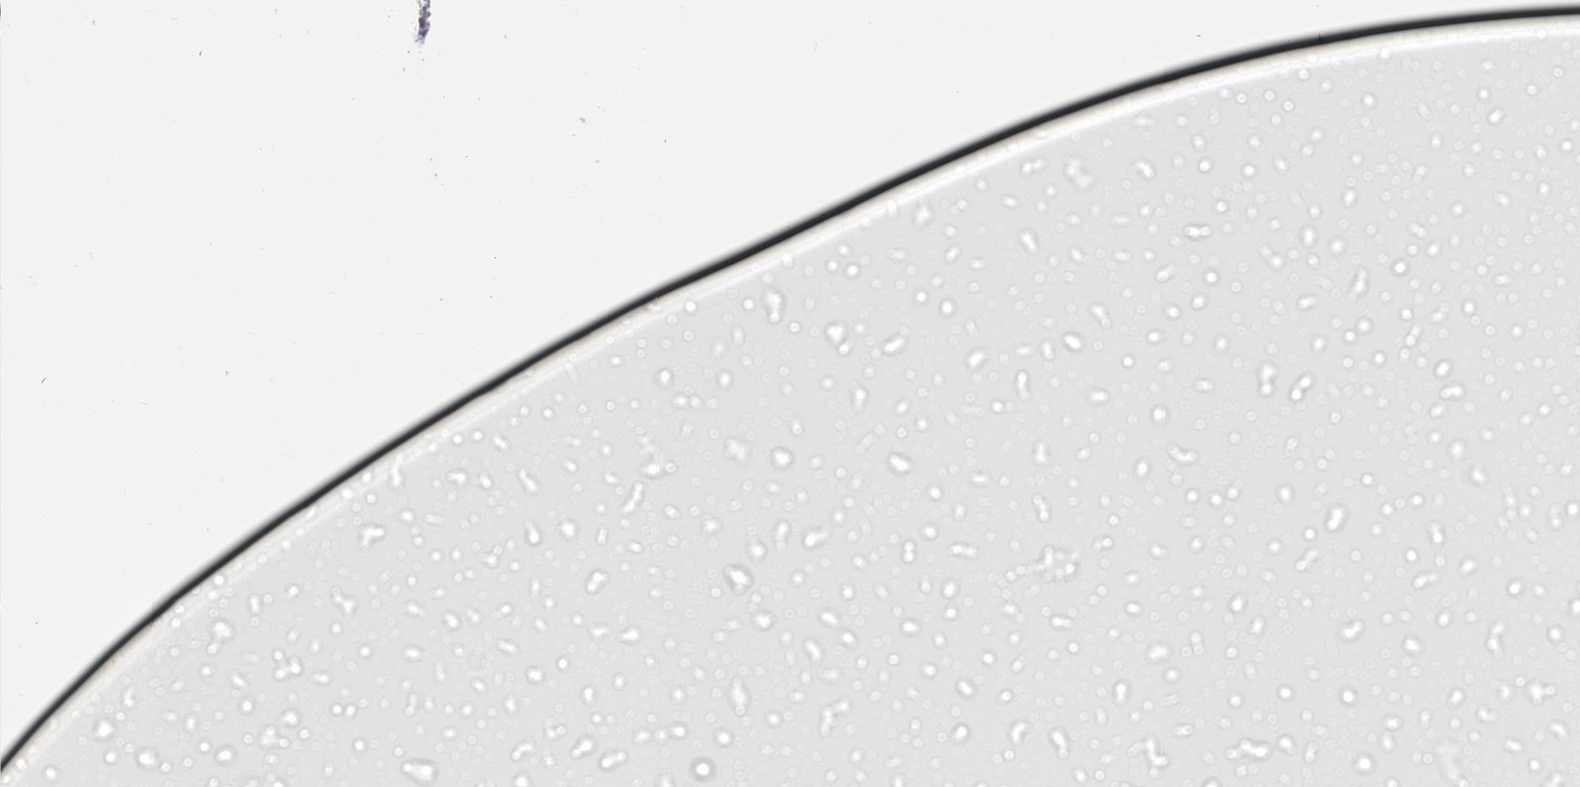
{"staining": {"intensity": "negative", "quantity": "none", "location": "none"}, "tissue": "bronchus", "cell_type": "Respiratory epithelial cells", "image_type": "normal", "snomed": [{"axis": "morphology", "description": "Normal tissue, NOS"}, {"axis": "topography", "description": "Cartilage tissue"}, {"axis": "topography", "description": "Bronchus"}], "caption": "Immunohistochemistry (IHC) histopathology image of benign bronchus stained for a protein (brown), which reveals no positivity in respiratory epithelial cells.", "gene": "ADRA1A", "patient": {"sex": "female", "age": 73}}